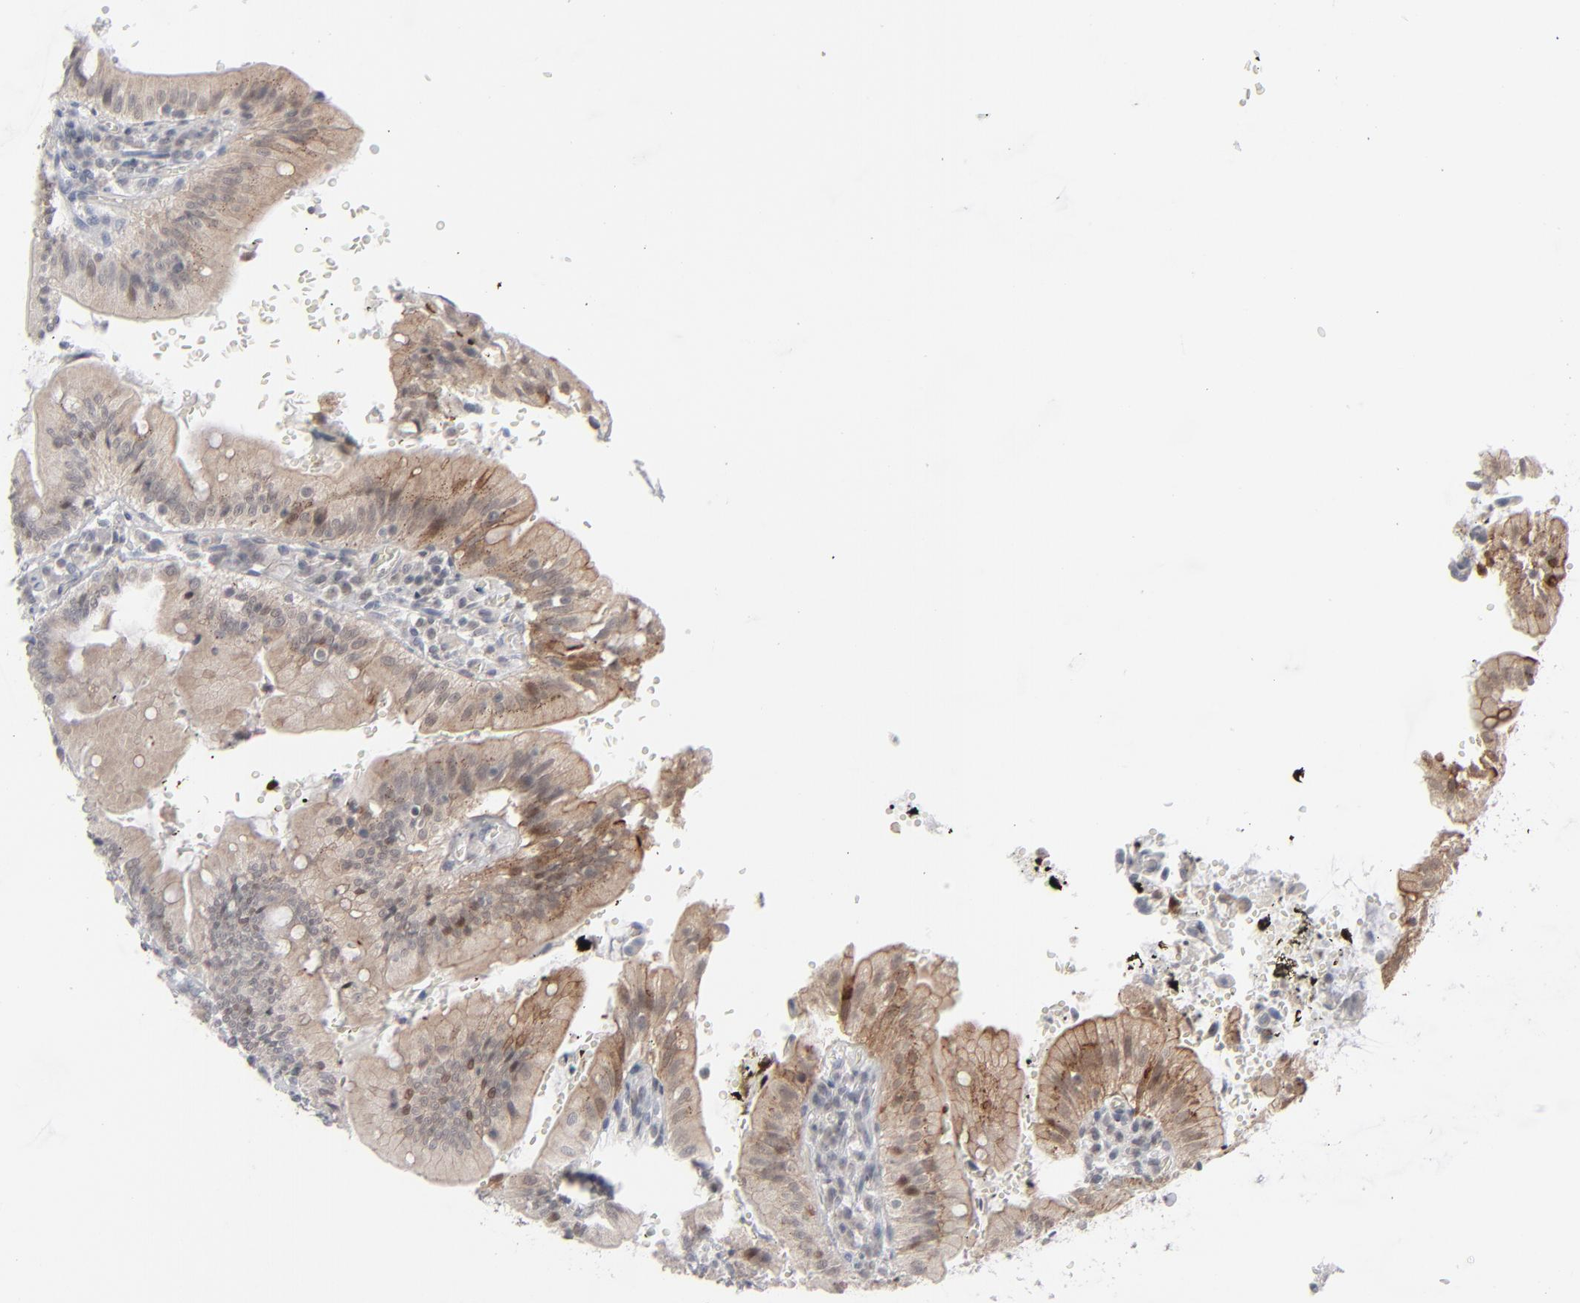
{"staining": {"intensity": "weak", "quantity": ">75%", "location": "cytoplasmic/membranous"}, "tissue": "small intestine", "cell_type": "Glandular cells", "image_type": "normal", "snomed": [{"axis": "morphology", "description": "Normal tissue, NOS"}, {"axis": "topography", "description": "Small intestine"}], "caption": "A high-resolution photomicrograph shows IHC staining of benign small intestine, which reveals weak cytoplasmic/membranous staining in approximately >75% of glandular cells. (DAB IHC, brown staining for protein, blue staining for nuclei).", "gene": "POF1B", "patient": {"sex": "male", "age": 71}}